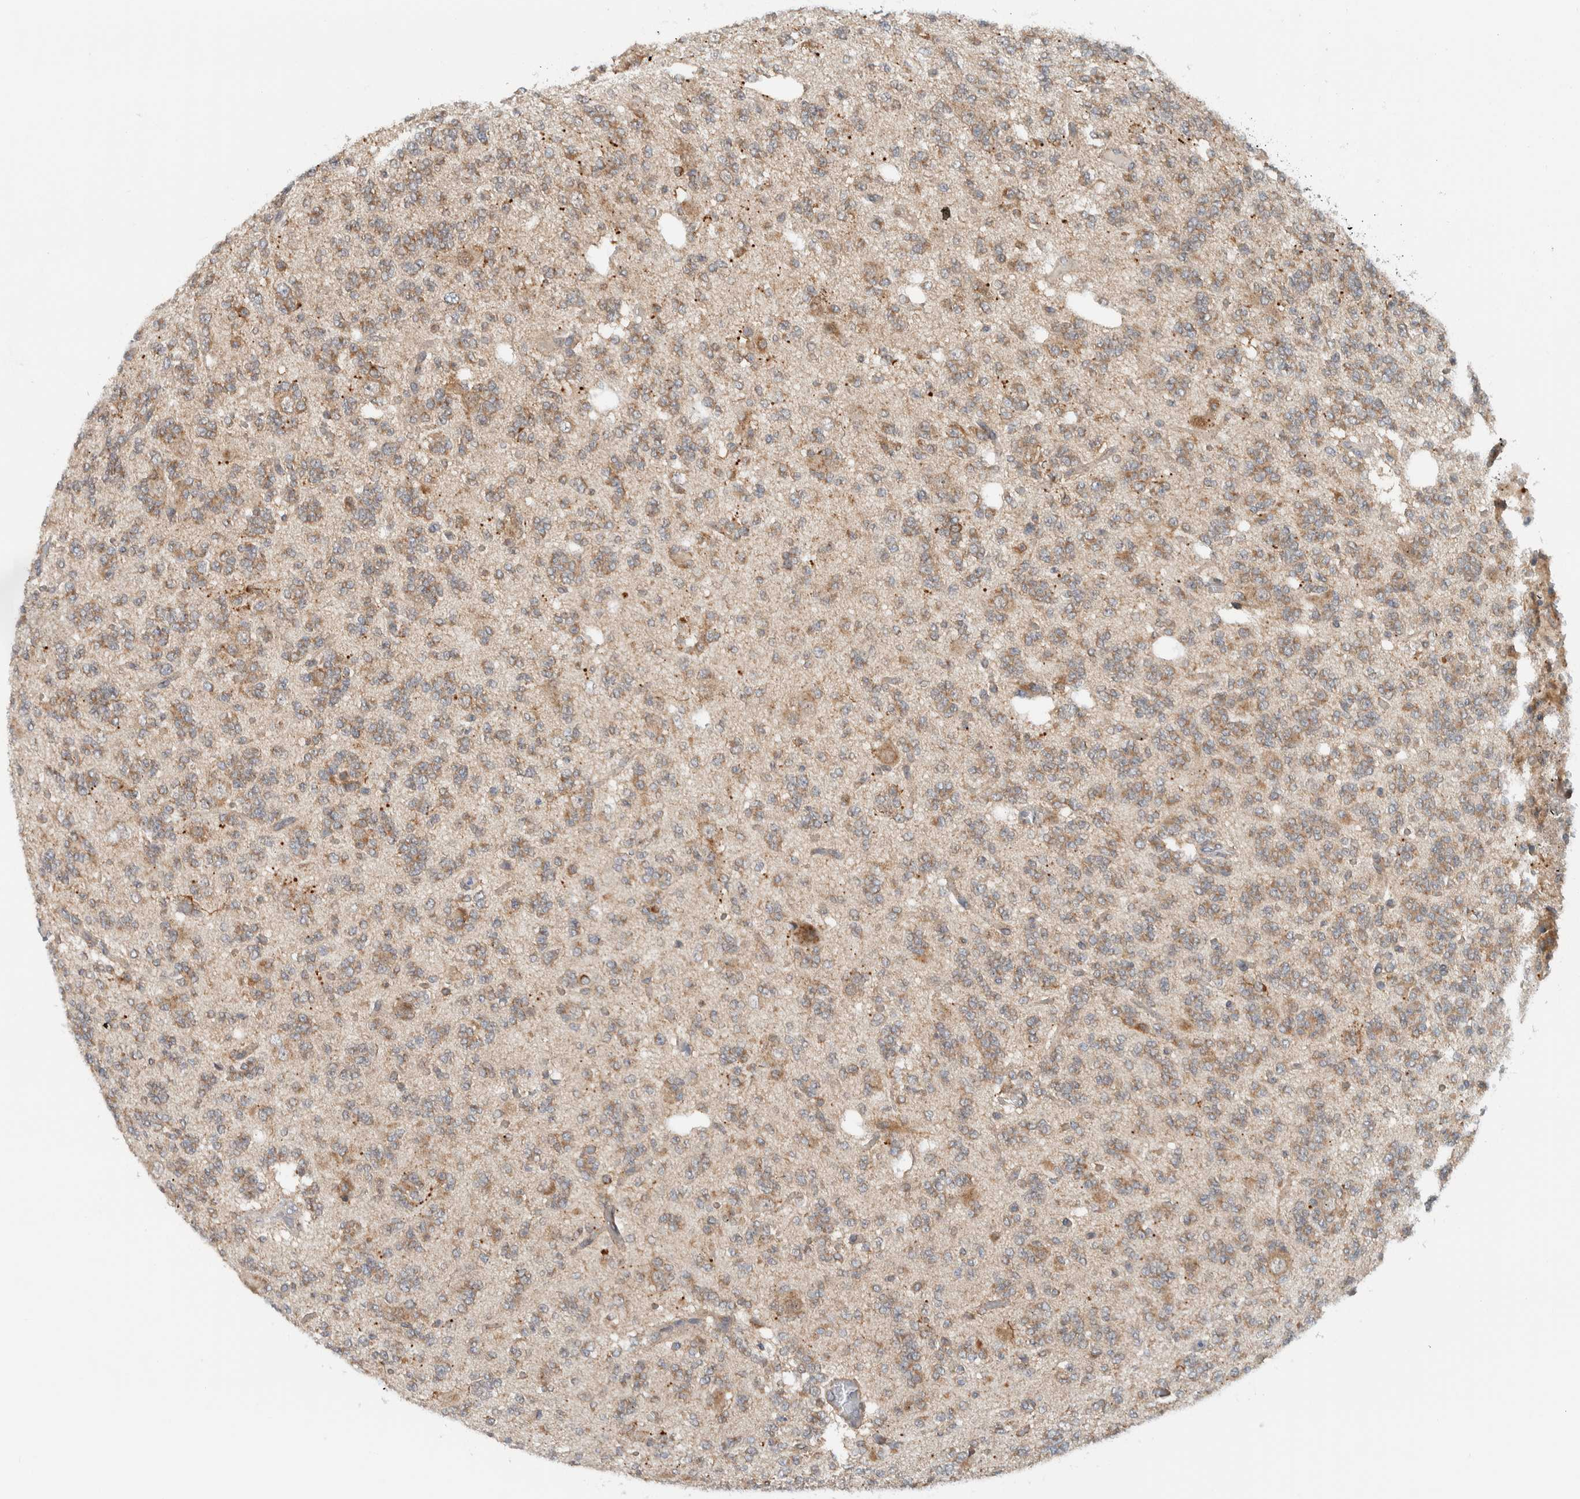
{"staining": {"intensity": "moderate", "quantity": ">75%", "location": "cytoplasmic/membranous"}, "tissue": "glioma", "cell_type": "Tumor cells", "image_type": "cancer", "snomed": [{"axis": "morphology", "description": "Glioma, malignant, Low grade"}, {"axis": "topography", "description": "Brain"}], "caption": "A histopathology image of human glioma stained for a protein exhibits moderate cytoplasmic/membranous brown staining in tumor cells.", "gene": "RERE", "patient": {"sex": "male", "age": 38}}